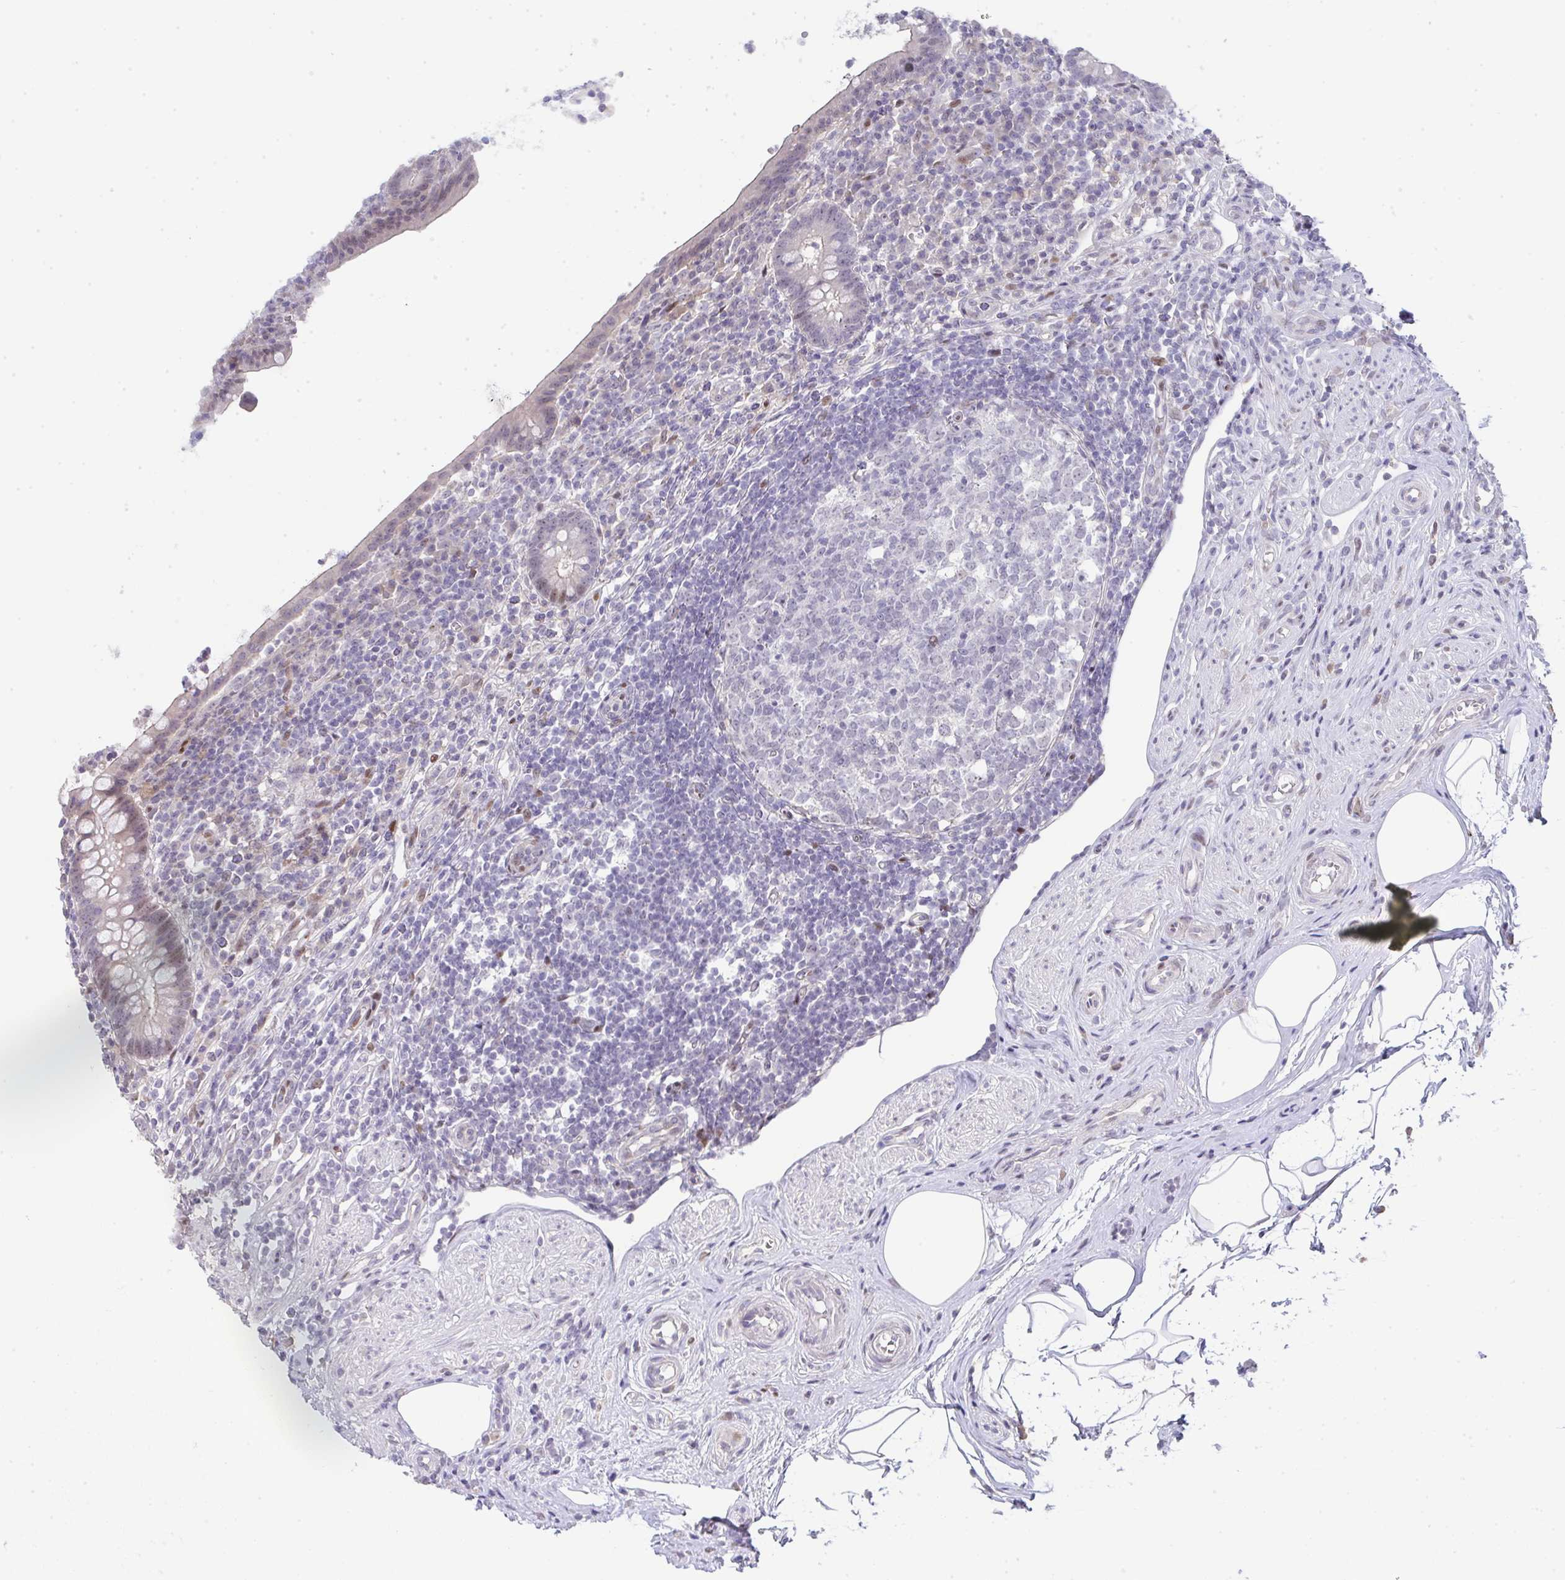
{"staining": {"intensity": "moderate", "quantity": "25%-75%", "location": "cytoplasmic/membranous,nuclear"}, "tissue": "appendix", "cell_type": "Glandular cells", "image_type": "normal", "snomed": [{"axis": "morphology", "description": "Normal tissue, NOS"}, {"axis": "topography", "description": "Appendix"}], "caption": "Protein staining of normal appendix shows moderate cytoplasmic/membranous,nuclear expression in about 25%-75% of glandular cells.", "gene": "GALNT16", "patient": {"sex": "female", "age": 56}}